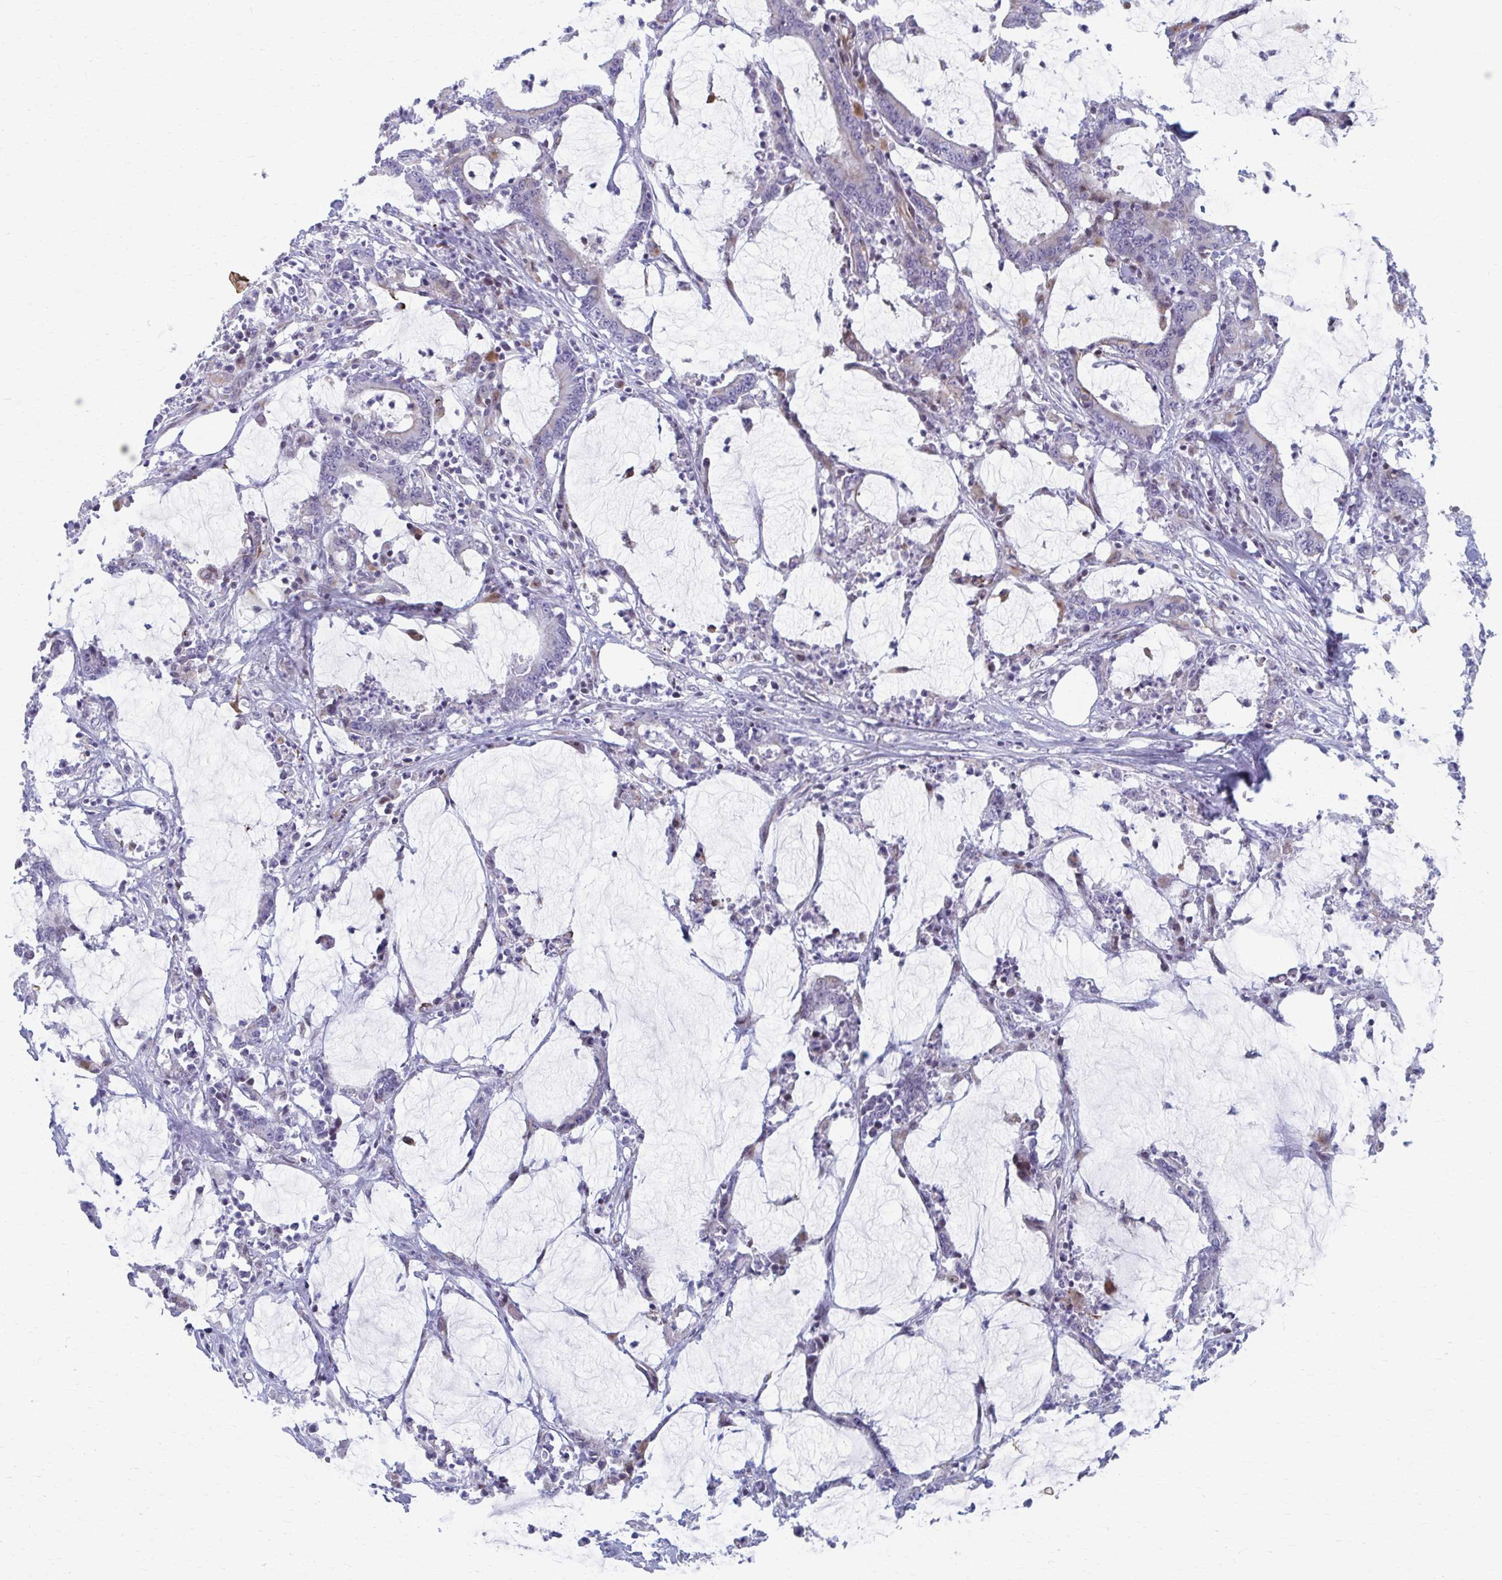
{"staining": {"intensity": "negative", "quantity": "none", "location": "none"}, "tissue": "stomach cancer", "cell_type": "Tumor cells", "image_type": "cancer", "snomed": [{"axis": "morphology", "description": "Adenocarcinoma, NOS"}, {"axis": "topography", "description": "Stomach, upper"}], "caption": "The immunohistochemistry (IHC) micrograph has no significant staining in tumor cells of stomach cancer tissue.", "gene": "ABHD16B", "patient": {"sex": "male", "age": 68}}